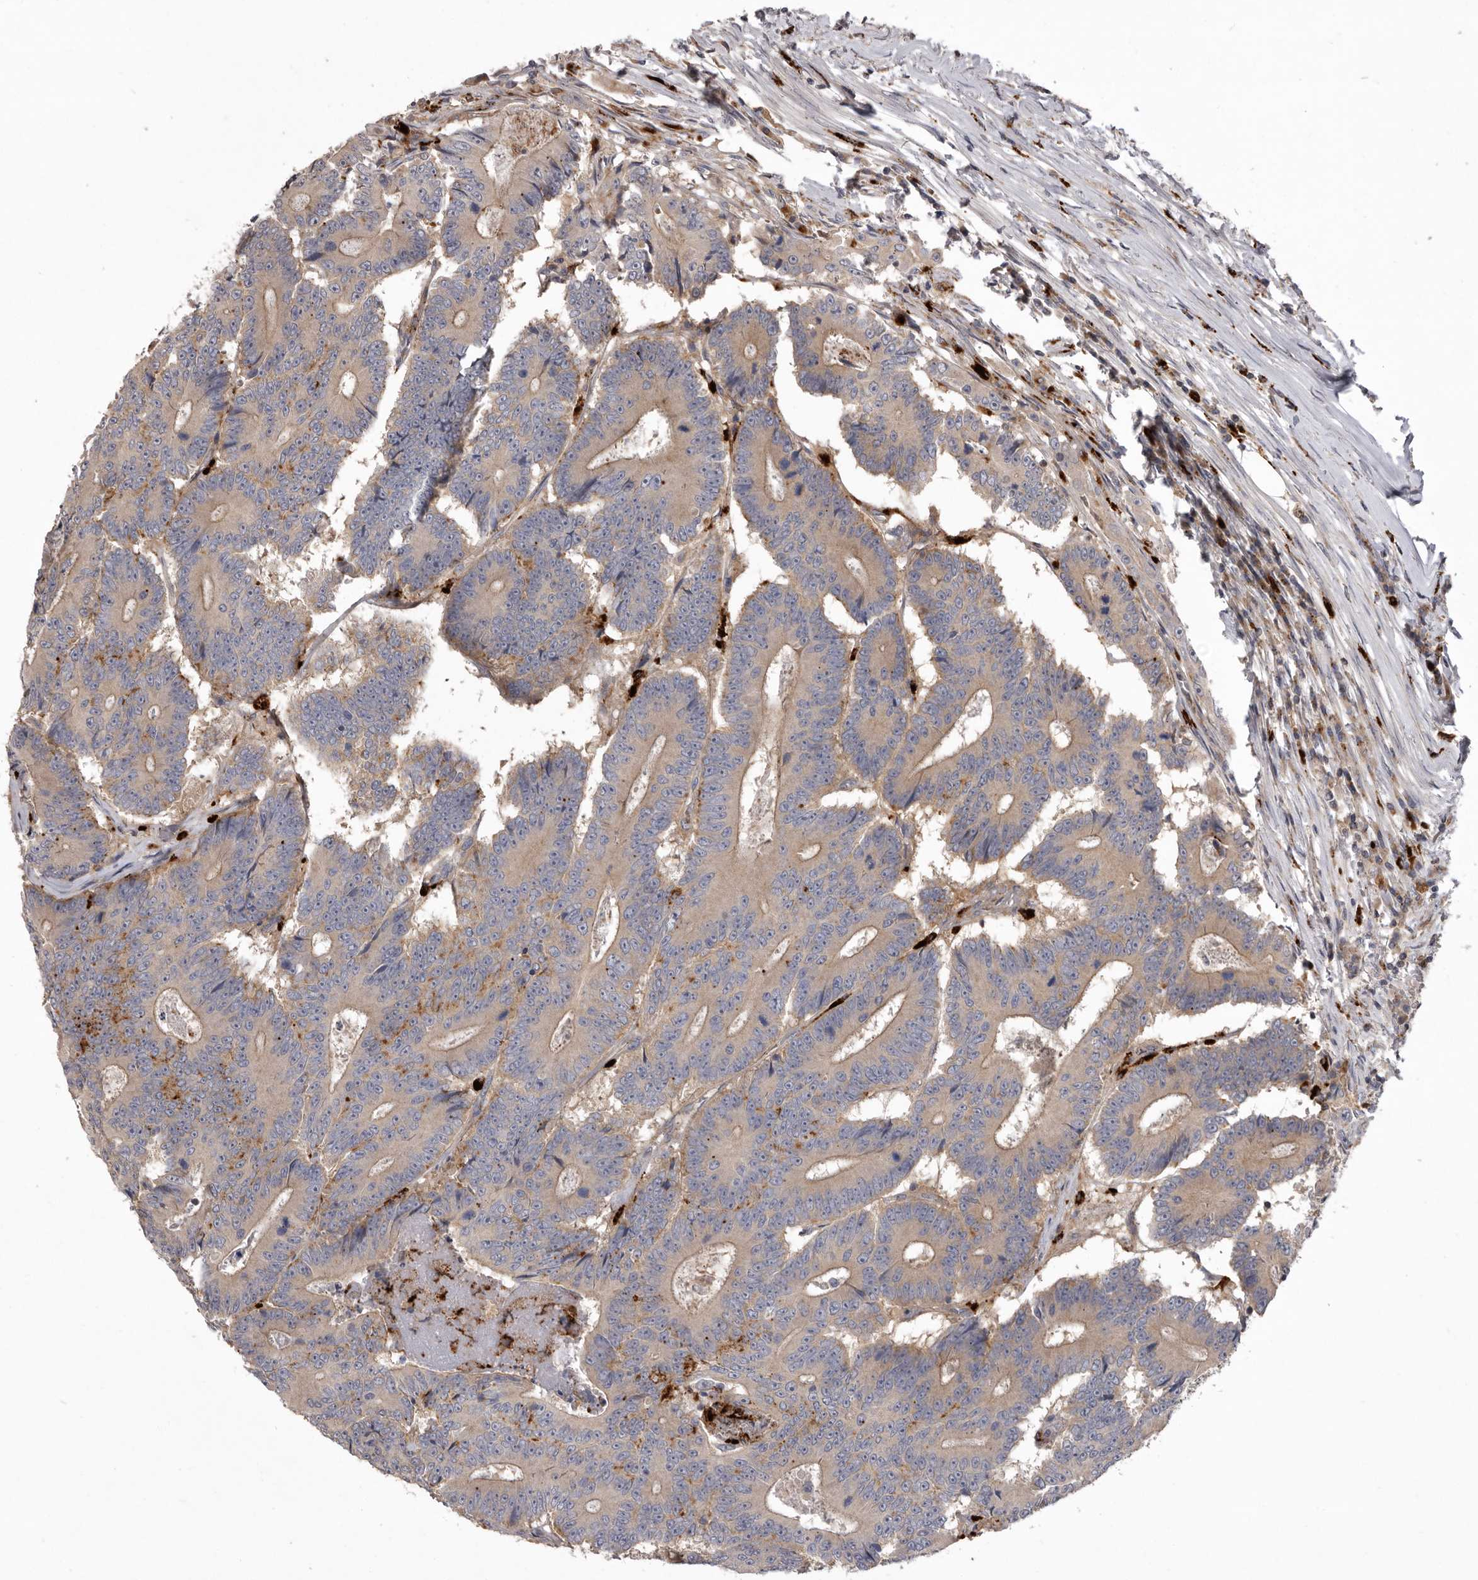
{"staining": {"intensity": "weak", "quantity": "25%-75%", "location": "cytoplasmic/membranous"}, "tissue": "colorectal cancer", "cell_type": "Tumor cells", "image_type": "cancer", "snomed": [{"axis": "morphology", "description": "Adenocarcinoma, NOS"}, {"axis": "topography", "description": "Colon"}], "caption": "Tumor cells display low levels of weak cytoplasmic/membranous expression in about 25%-75% of cells in human colorectal adenocarcinoma. The staining is performed using DAB brown chromogen to label protein expression. The nuclei are counter-stained blue using hematoxylin.", "gene": "WDR47", "patient": {"sex": "male", "age": 83}}